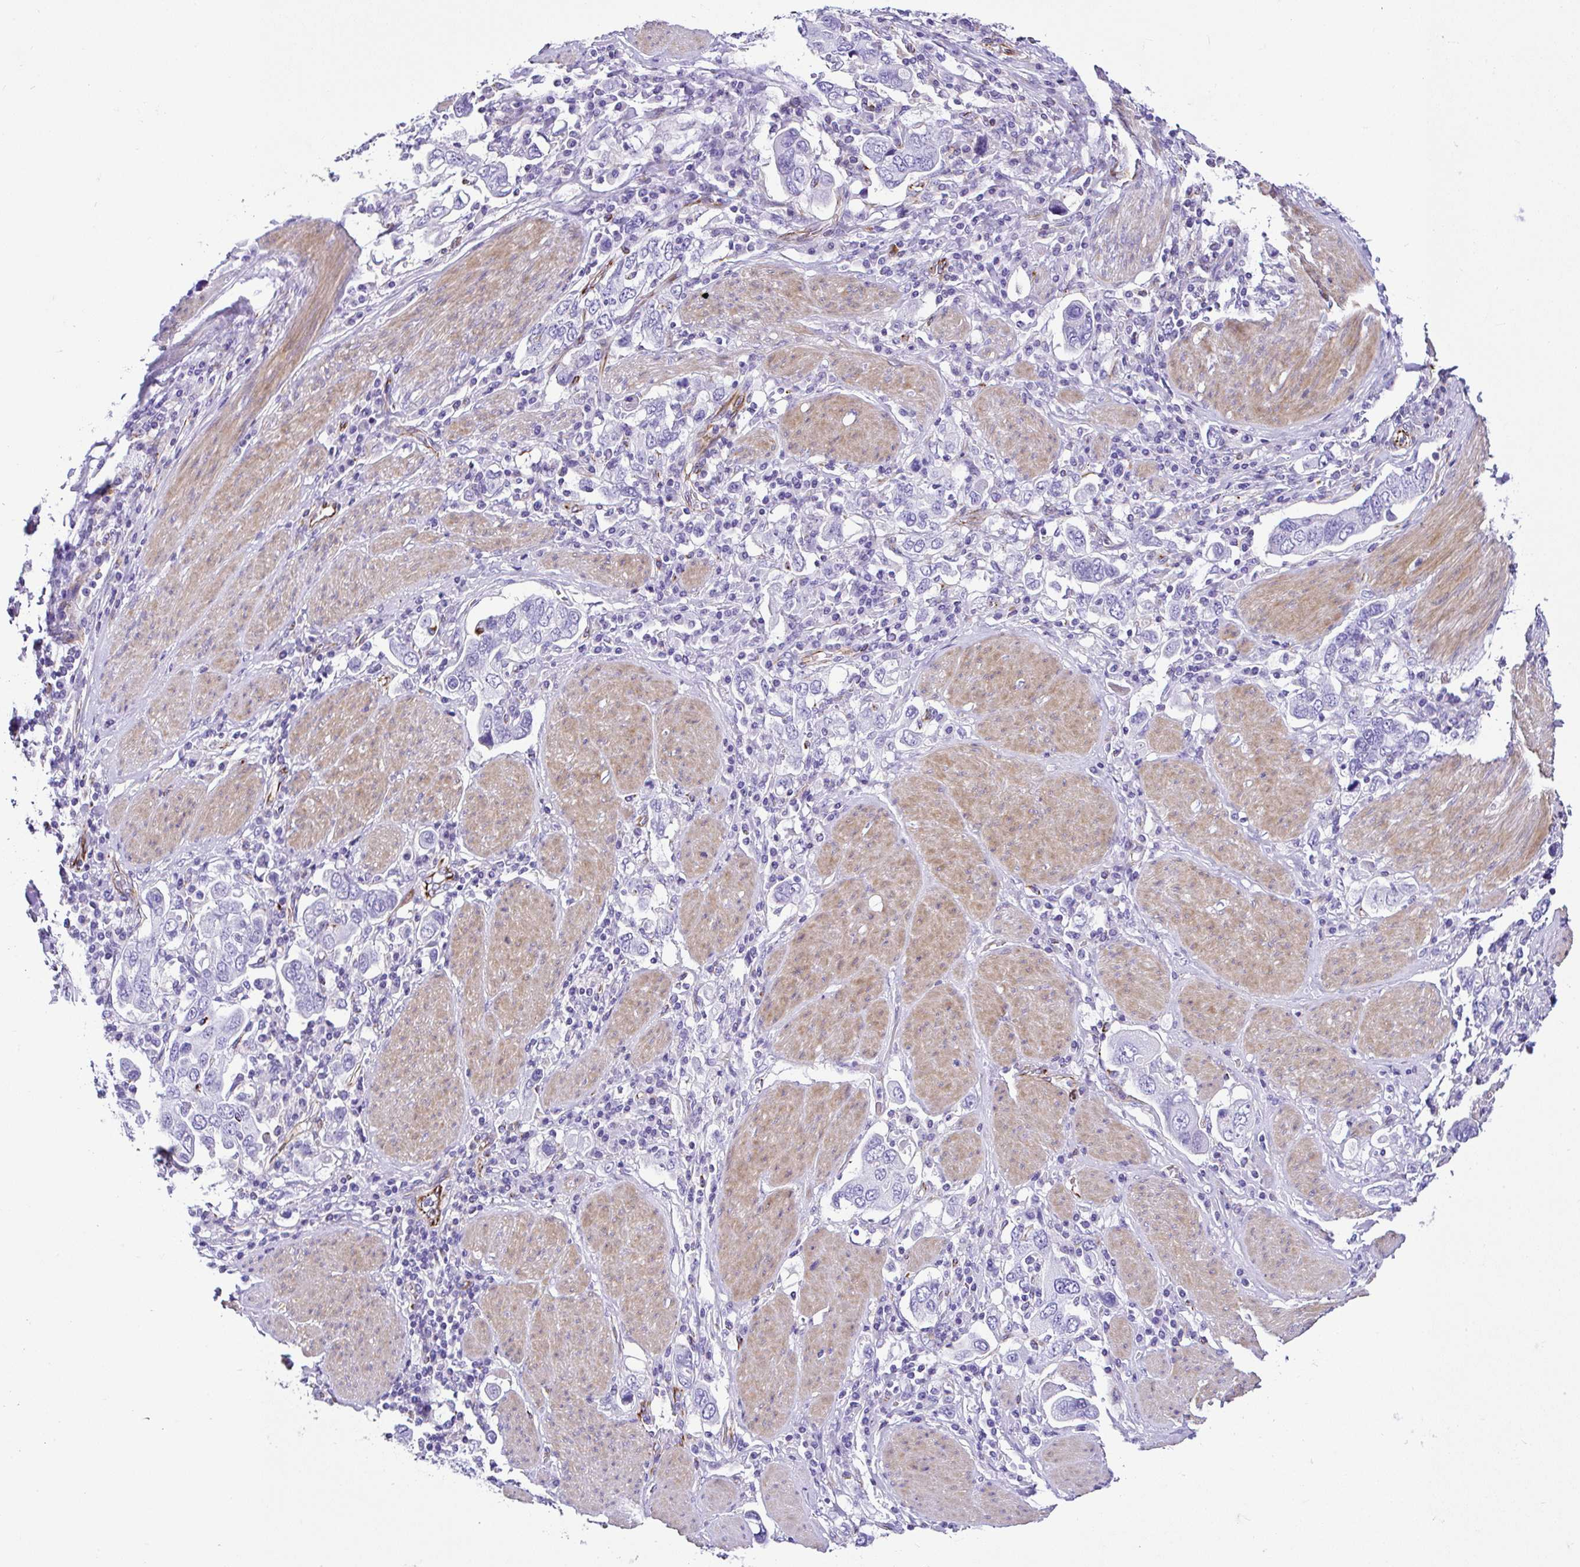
{"staining": {"intensity": "negative", "quantity": "none", "location": "none"}, "tissue": "stomach cancer", "cell_type": "Tumor cells", "image_type": "cancer", "snomed": [{"axis": "morphology", "description": "Adenocarcinoma, NOS"}, {"axis": "topography", "description": "Stomach, upper"}], "caption": "Stomach cancer was stained to show a protein in brown. There is no significant positivity in tumor cells.", "gene": "DEPDC5", "patient": {"sex": "male", "age": 62}}